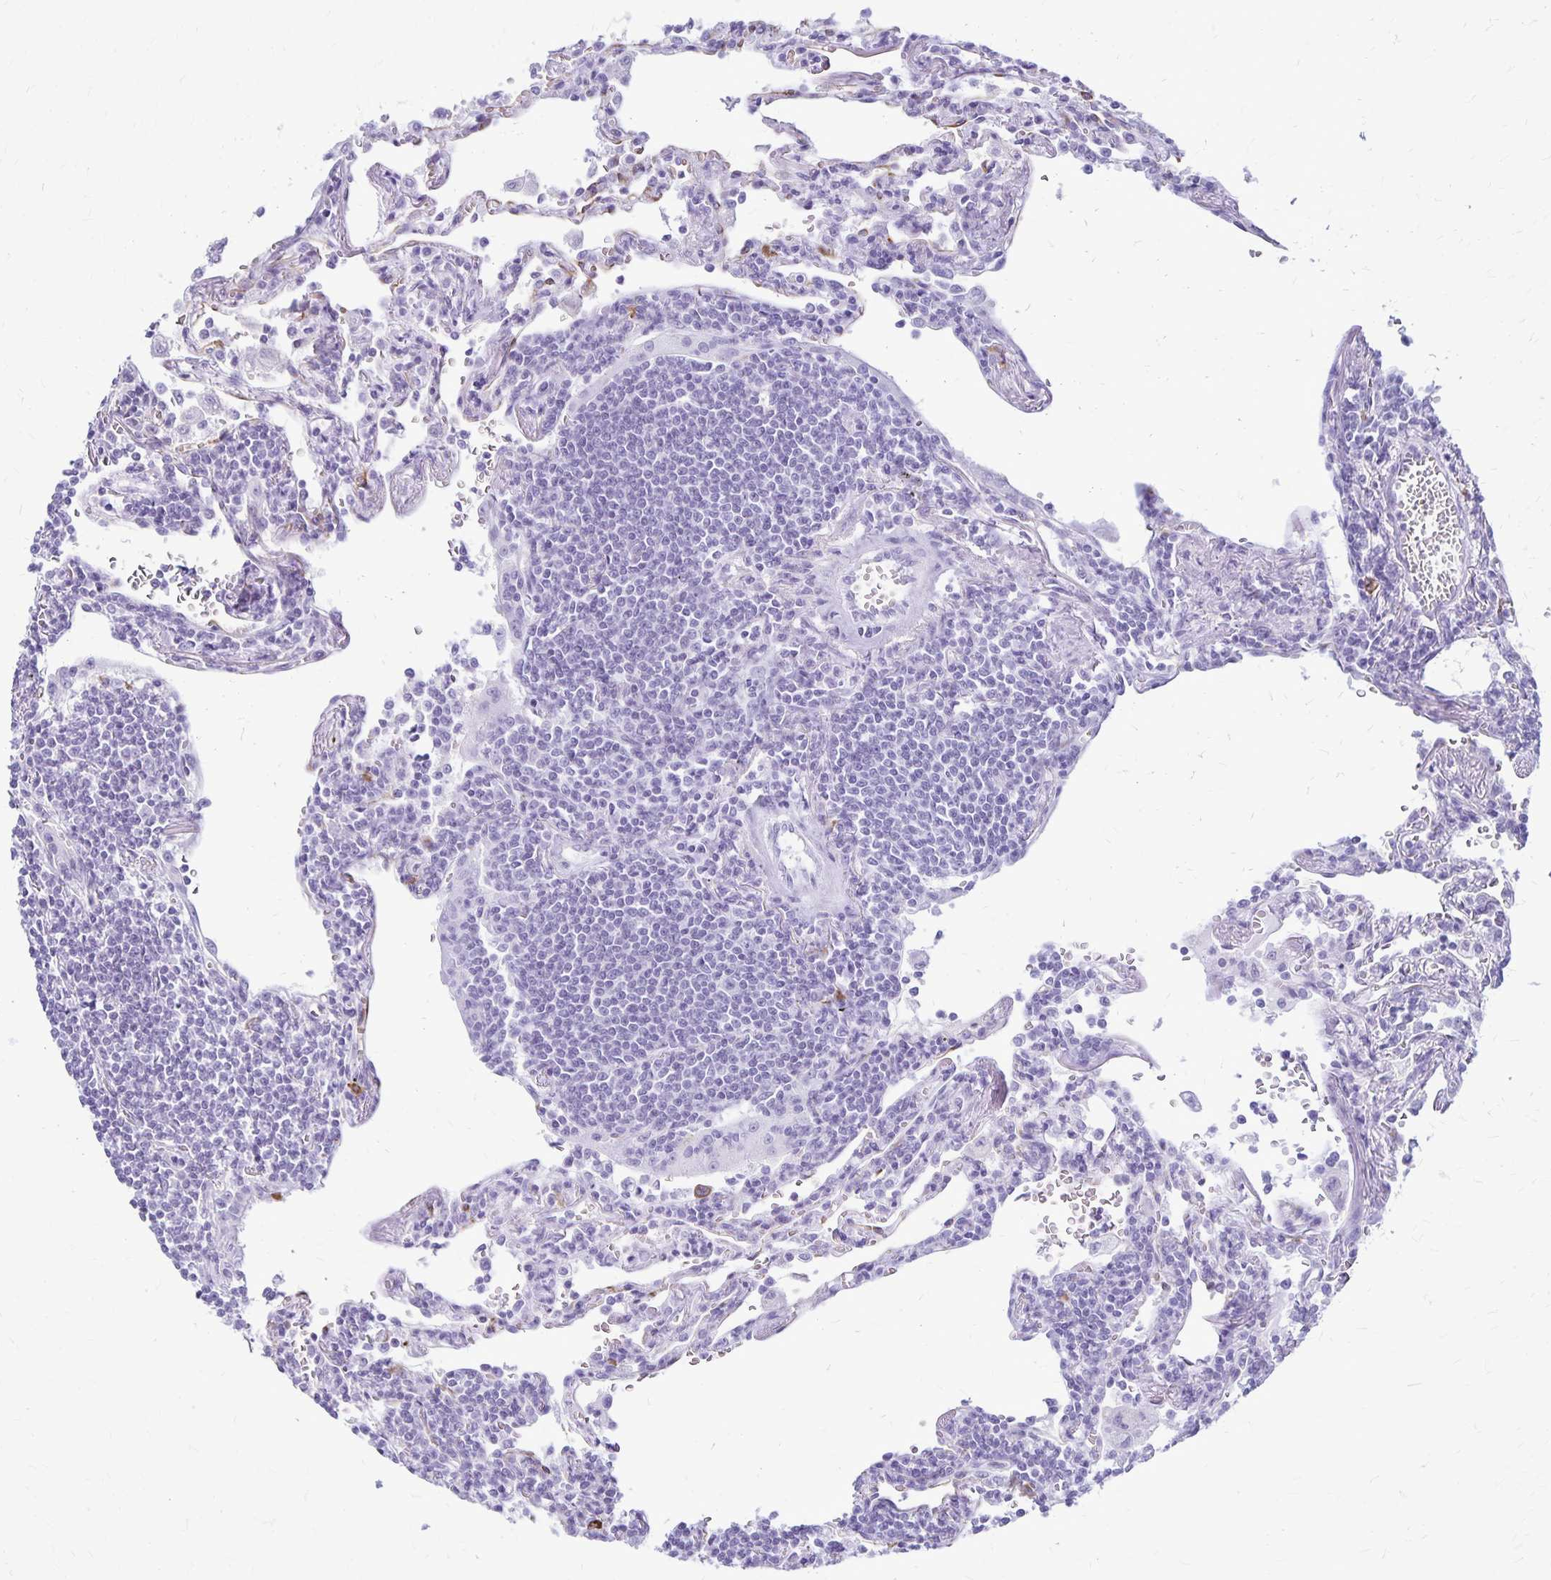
{"staining": {"intensity": "negative", "quantity": "none", "location": "none"}, "tissue": "lymphoma", "cell_type": "Tumor cells", "image_type": "cancer", "snomed": [{"axis": "morphology", "description": "Malignant lymphoma, non-Hodgkin's type, Low grade"}, {"axis": "topography", "description": "Lung"}], "caption": "High magnification brightfield microscopy of lymphoma stained with DAB (brown) and counterstained with hematoxylin (blue): tumor cells show no significant staining.", "gene": "RTN1", "patient": {"sex": "female", "age": 71}}